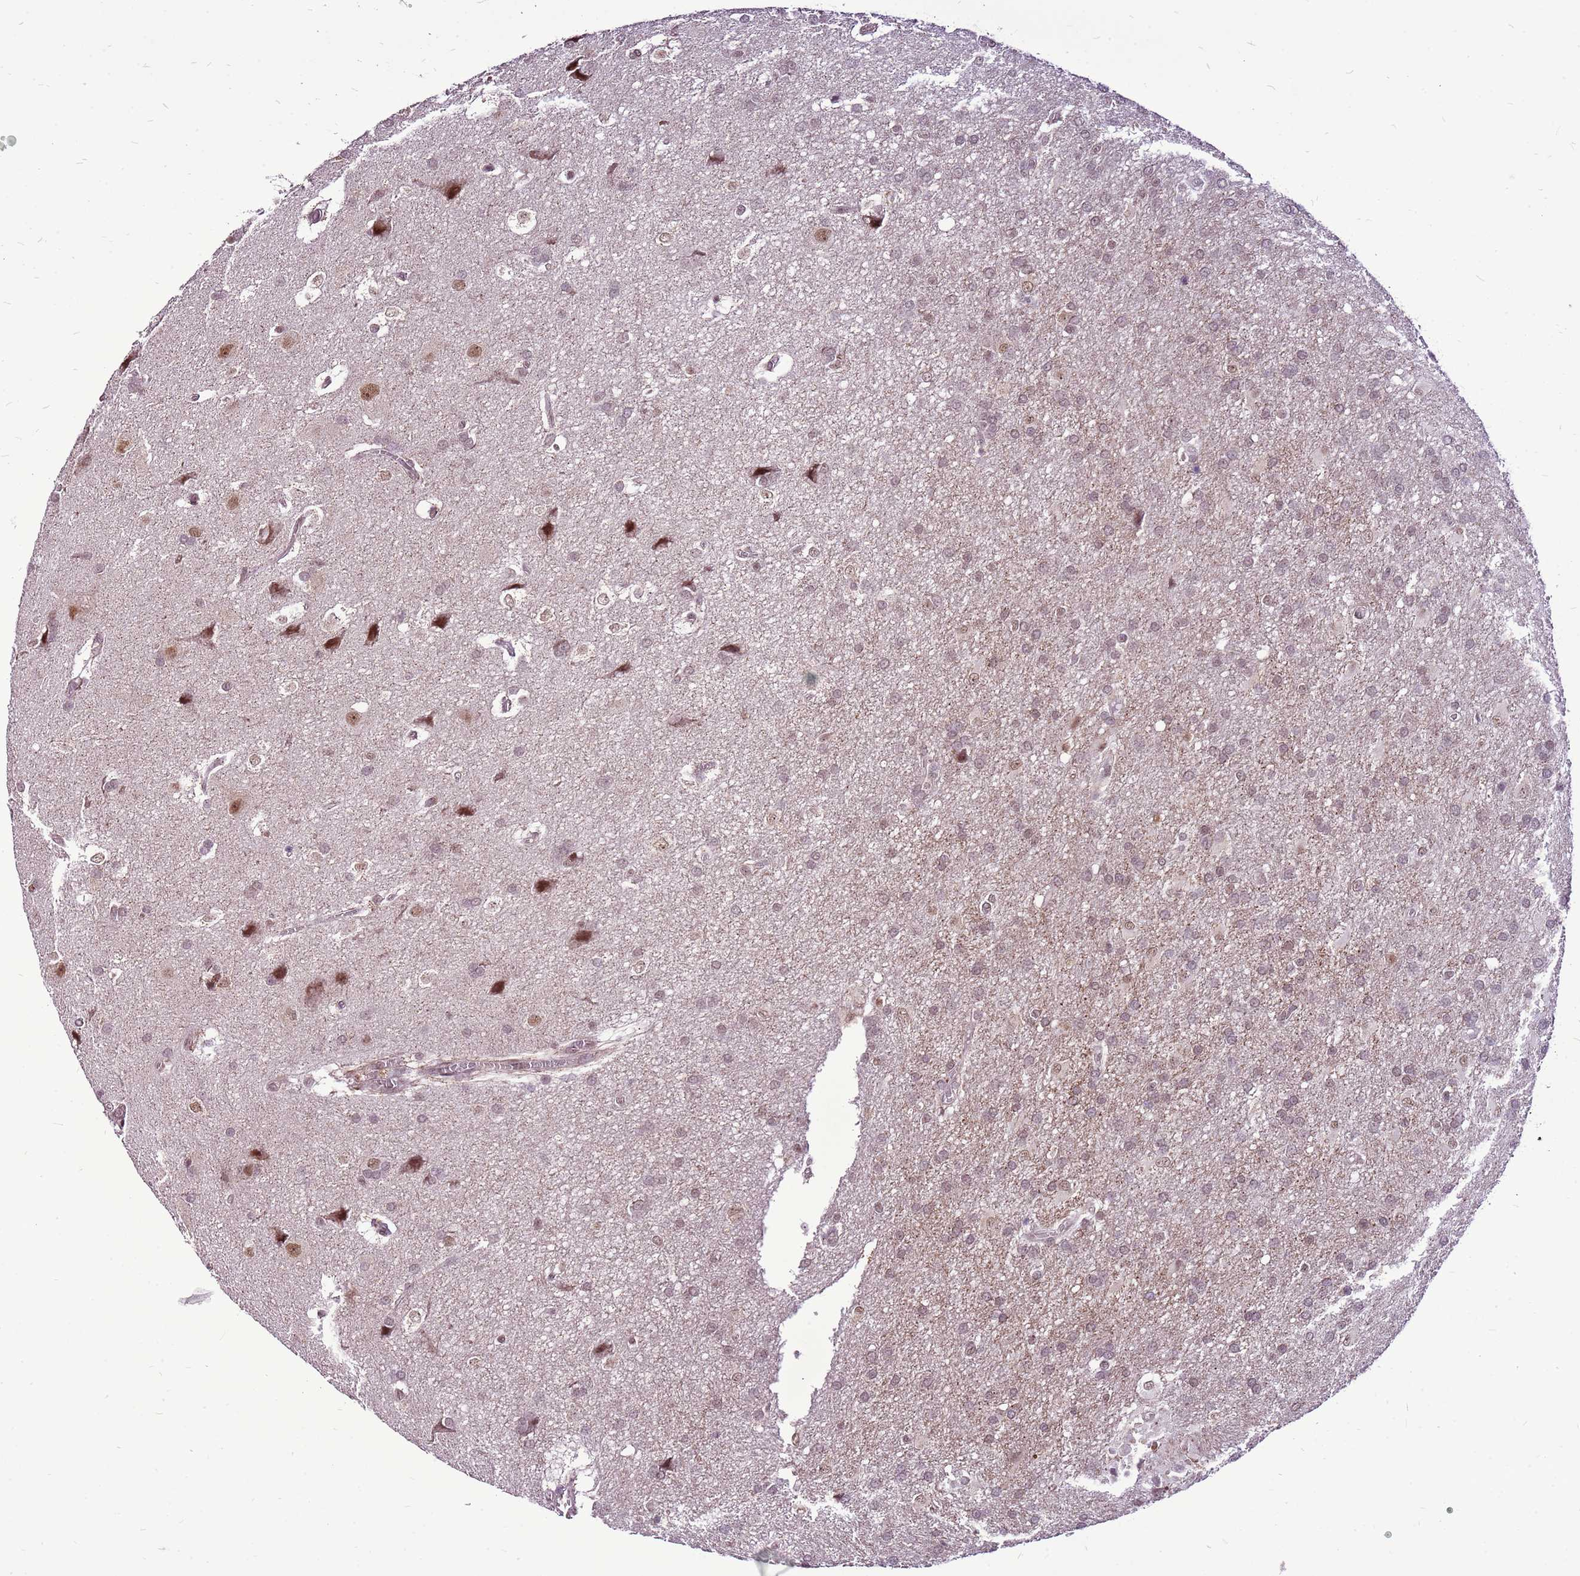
{"staining": {"intensity": "weak", "quantity": "25%-75%", "location": "nuclear"}, "tissue": "glioma", "cell_type": "Tumor cells", "image_type": "cancer", "snomed": [{"axis": "morphology", "description": "Glioma, malignant, Low grade"}, {"axis": "topography", "description": "Brain"}], "caption": "Tumor cells reveal weak nuclear expression in about 25%-75% of cells in malignant glioma (low-grade).", "gene": "CCDC166", "patient": {"sex": "male", "age": 66}}